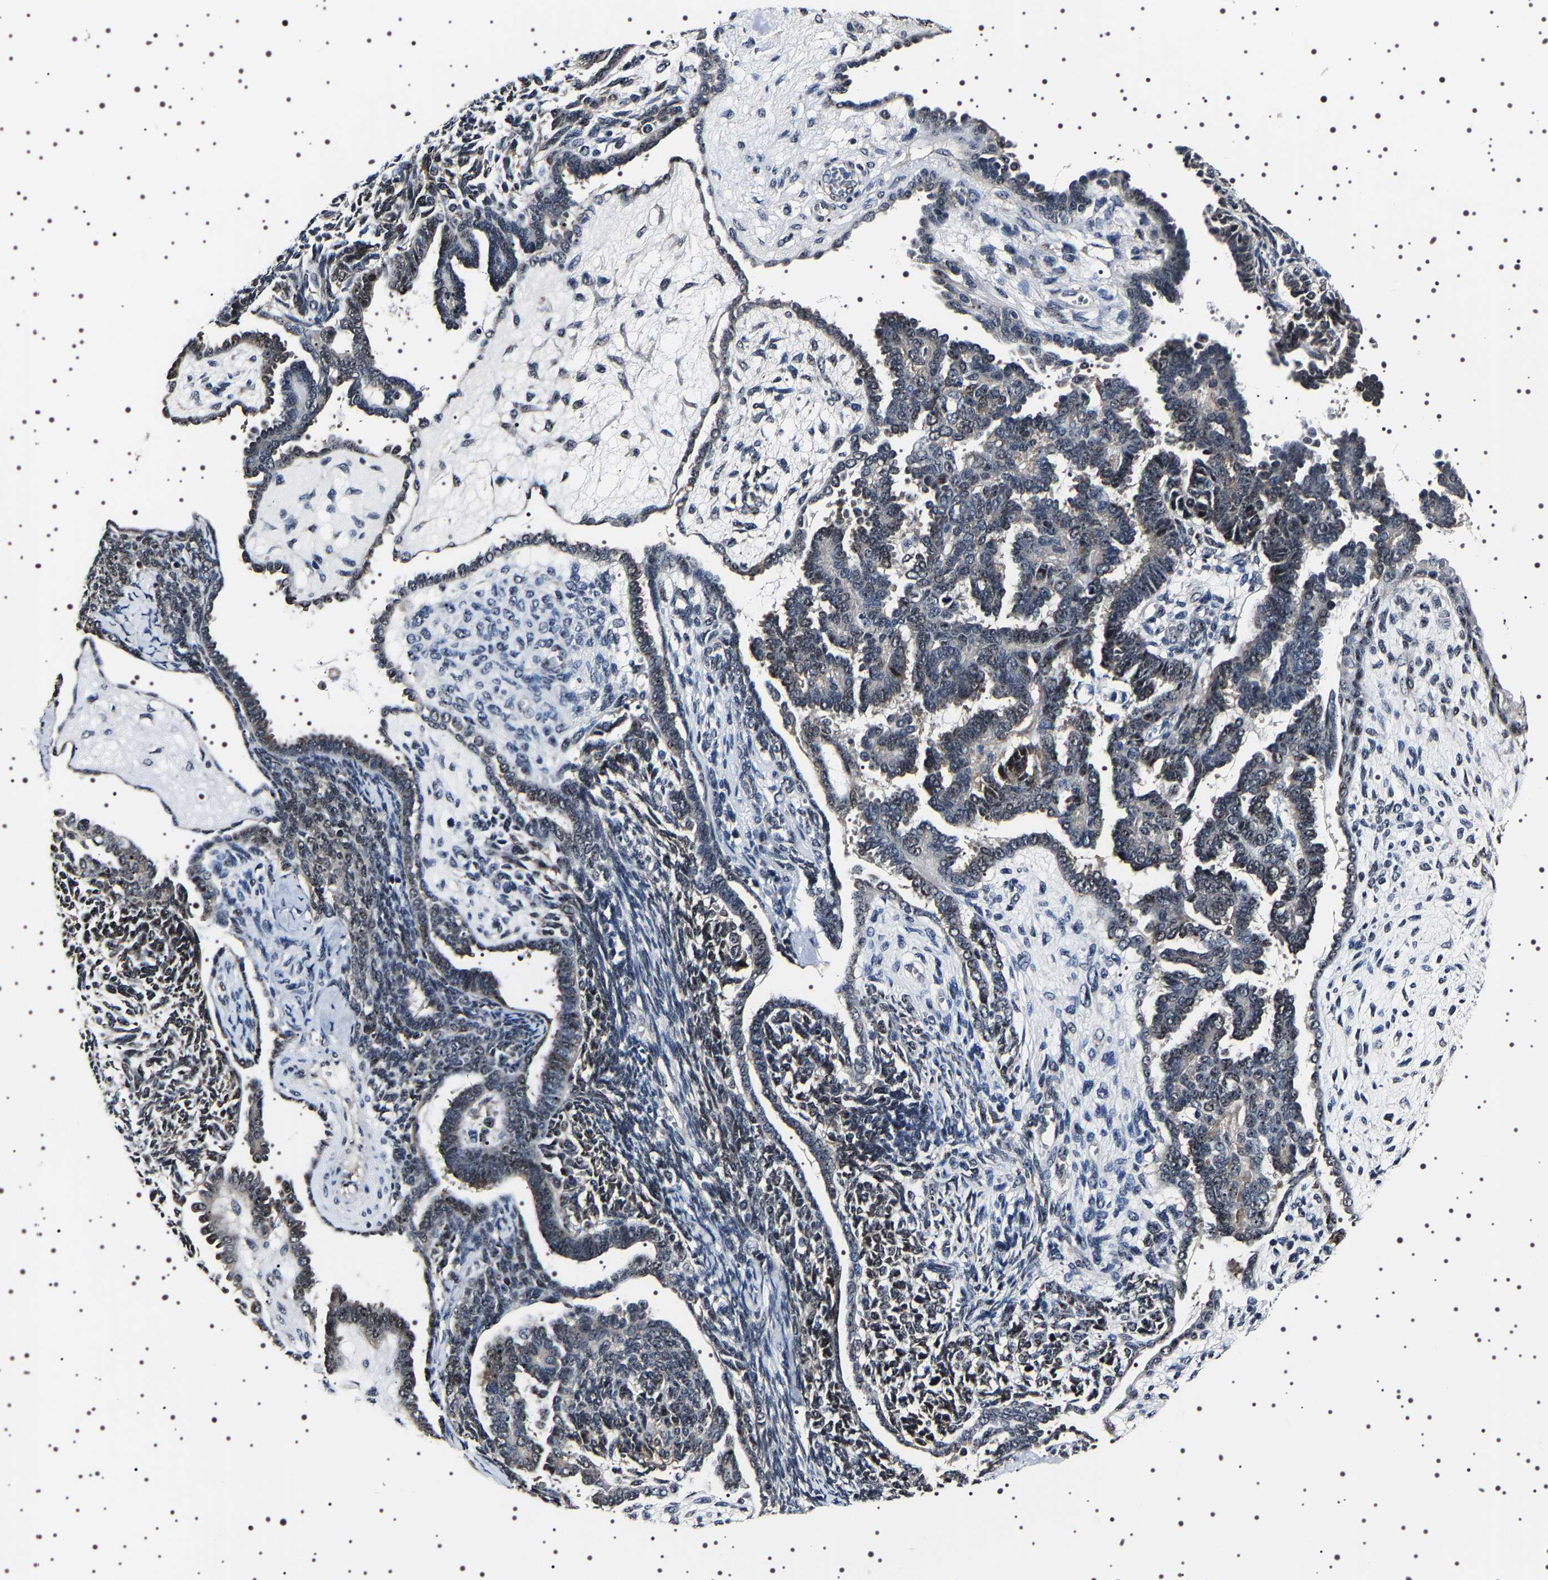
{"staining": {"intensity": "strong", "quantity": "<25%", "location": "nuclear"}, "tissue": "endometrial cancer", "cell_type": "Tumor cells", "image_type": "cancer", "snomed": [{"axis": "morphology", "description": "Neoplasm, malignant, NOS"}, {"axis": "topography", "description": "Endometrium"}], "caption": "Approximately <25% of tumor cells in endometrial cancer (malignant neoplasm) demonstrate strong nuclear protein staining as visualized by brown immunohistochemical staining.", "gene": "GNL3", "patient": {"sex": "female", "age": 74}}